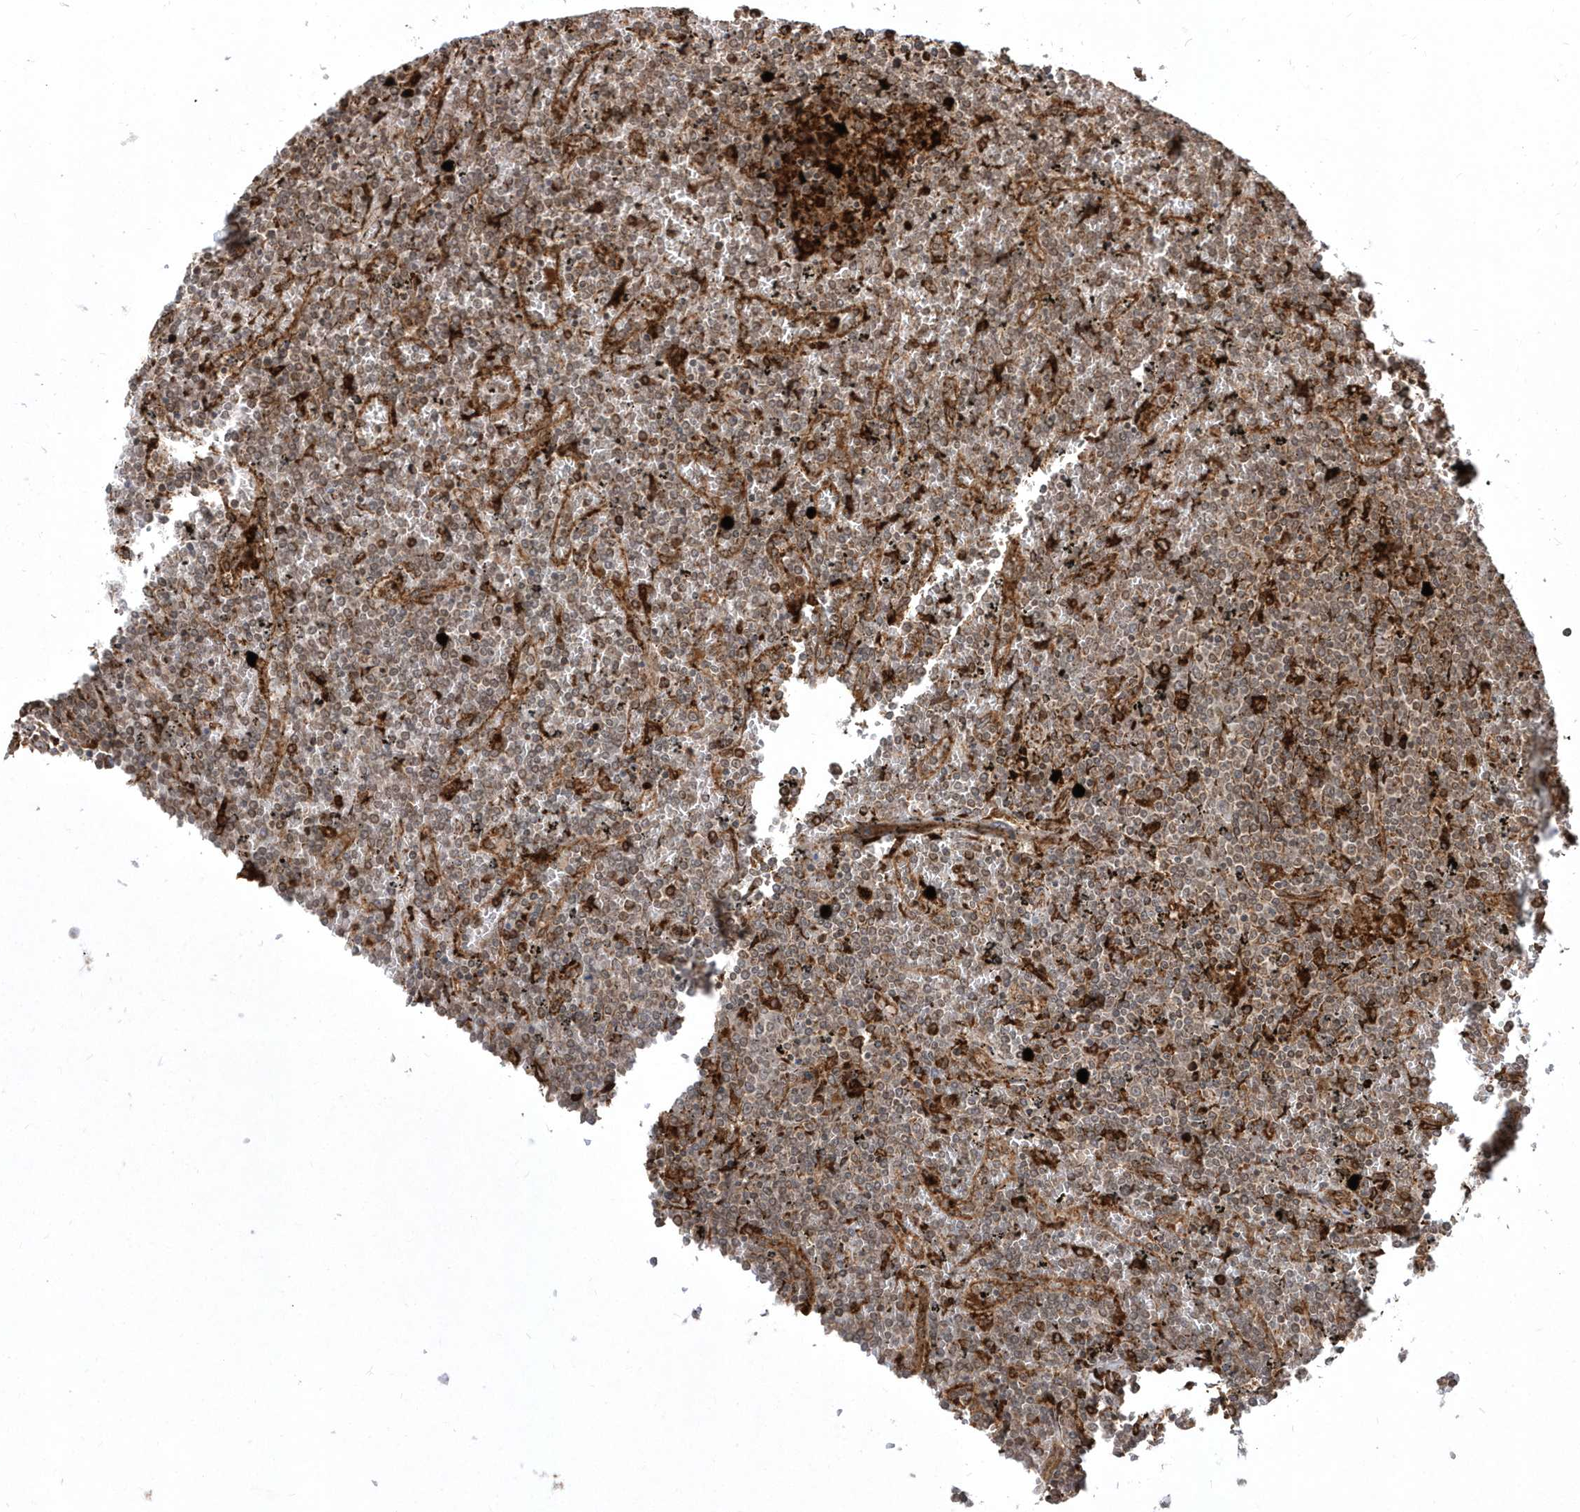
{"staining": {"intensity": "moderate", "quantity": "25%-75%", "location": "cytoplasmic/membranous"}, "tissue": "lymphoma", "cell_type": "Tumor cells", "image_type": "cancer", "snomed": [{"axis": "morphology", "description": "Malignant lymphoma, non-Hodgkin's type, Low grade"}, {"axis": "topography", "description": "Spleen"}], "caption": "Human malignant lymphoma, non-Hodgkin's type (low-grade) stained with a brown dye displays moderate cytoplasmic/membranous positive staining in approximately 25%-75% of tumor cells.", "gene": "EPC2", "patient": {"sex": "female", "age": 19}}